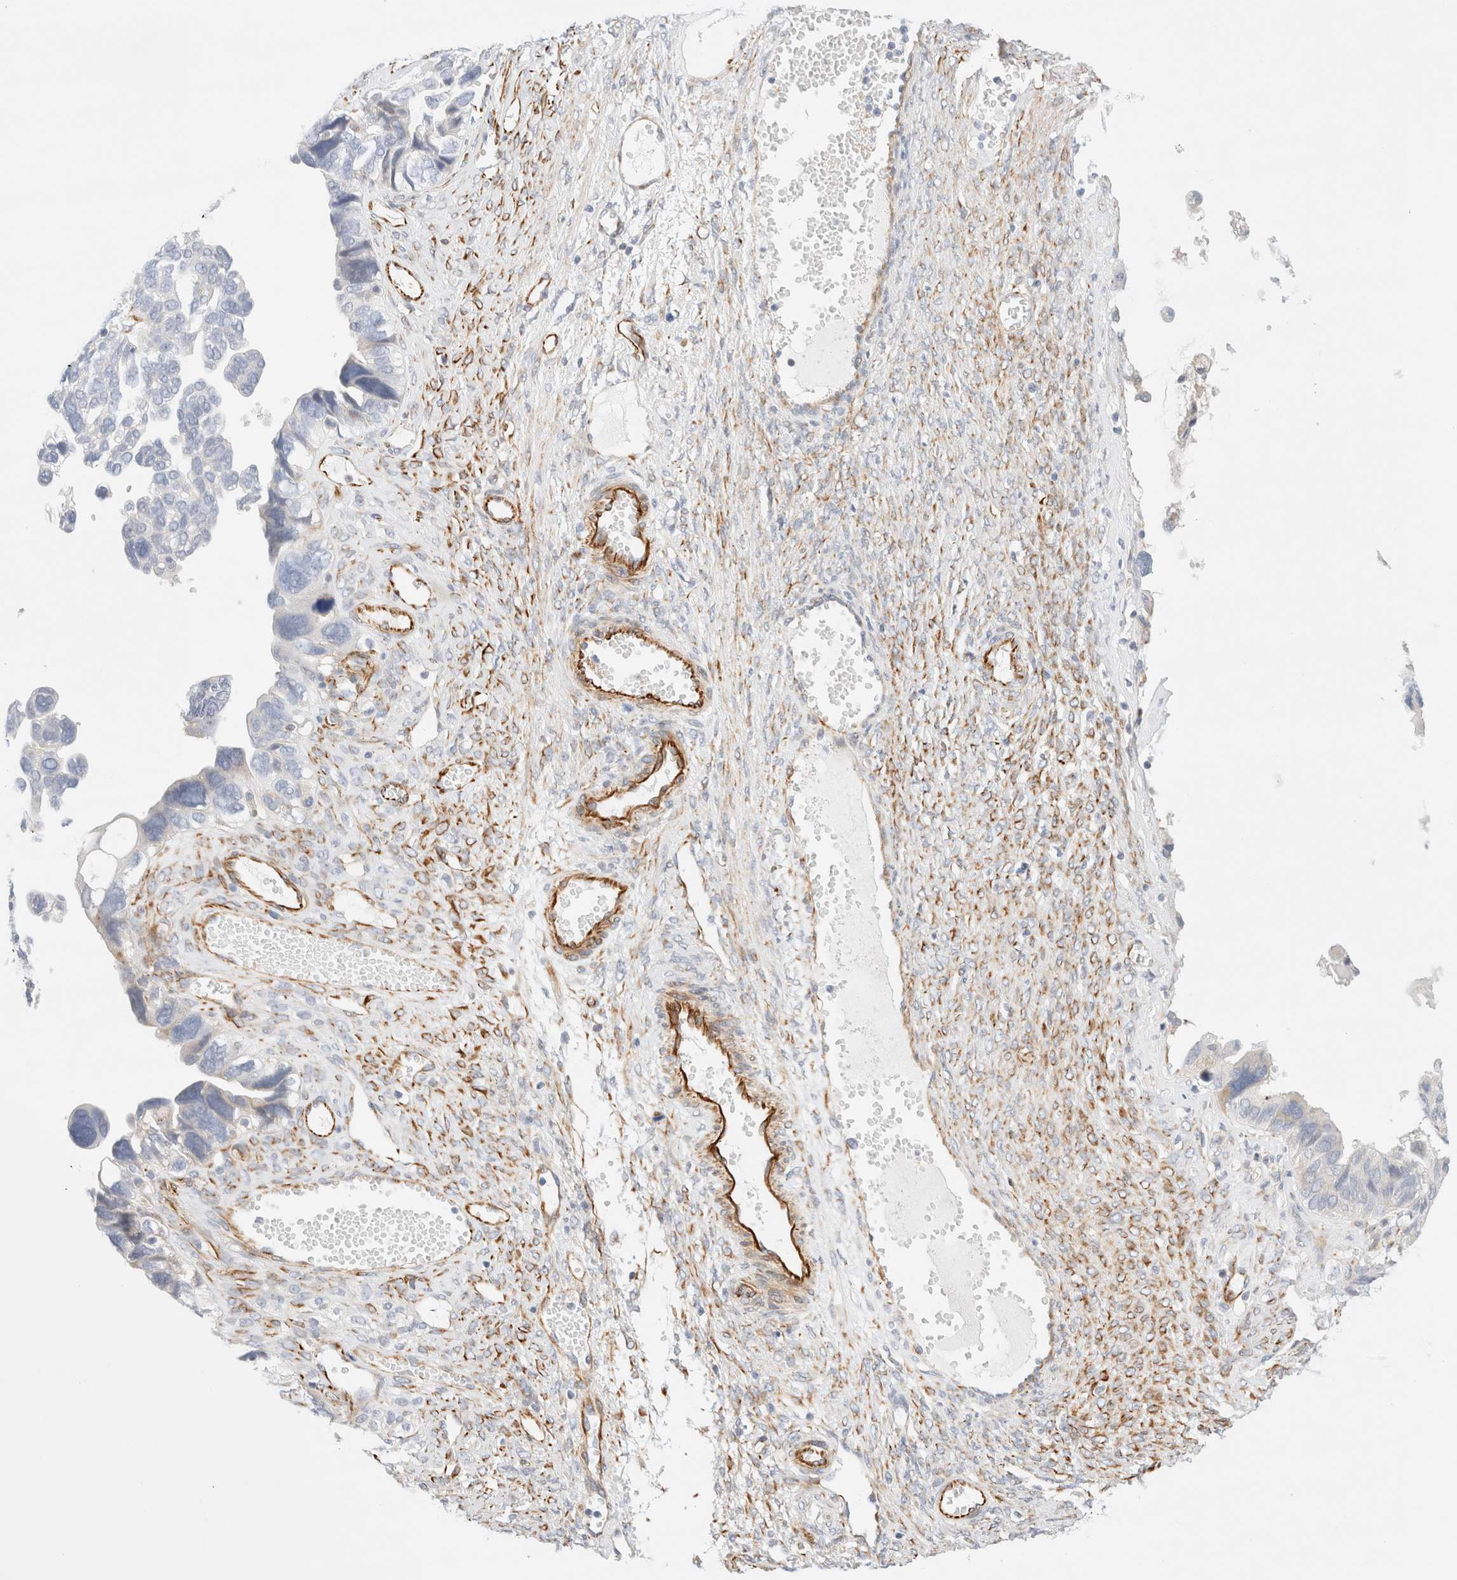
{"staining": {"intensity": "negative", "quantity": "none", "location": "none"}, "tissue": "ovarian cancer", "cell_type": "Tumor cells", "image_type": "cancer", "snomed": [{"axis": "morphology", "description": "Cystadenocarcinoma, serous, NOS"}, {"axis": "topography", "description": "Ovary"}], "caption": "Immunohistochemistry (IHC) photomicrograph of neoplastic tissue: human ovarian cancer (serous cystadenocarcinoma) stained with DAB (3,3'-diaminobenzidine) displays no significant protein positivity in tumor cells.", "gene": "SLC25A48", "patient": {"sex": "female", "age": 79}}